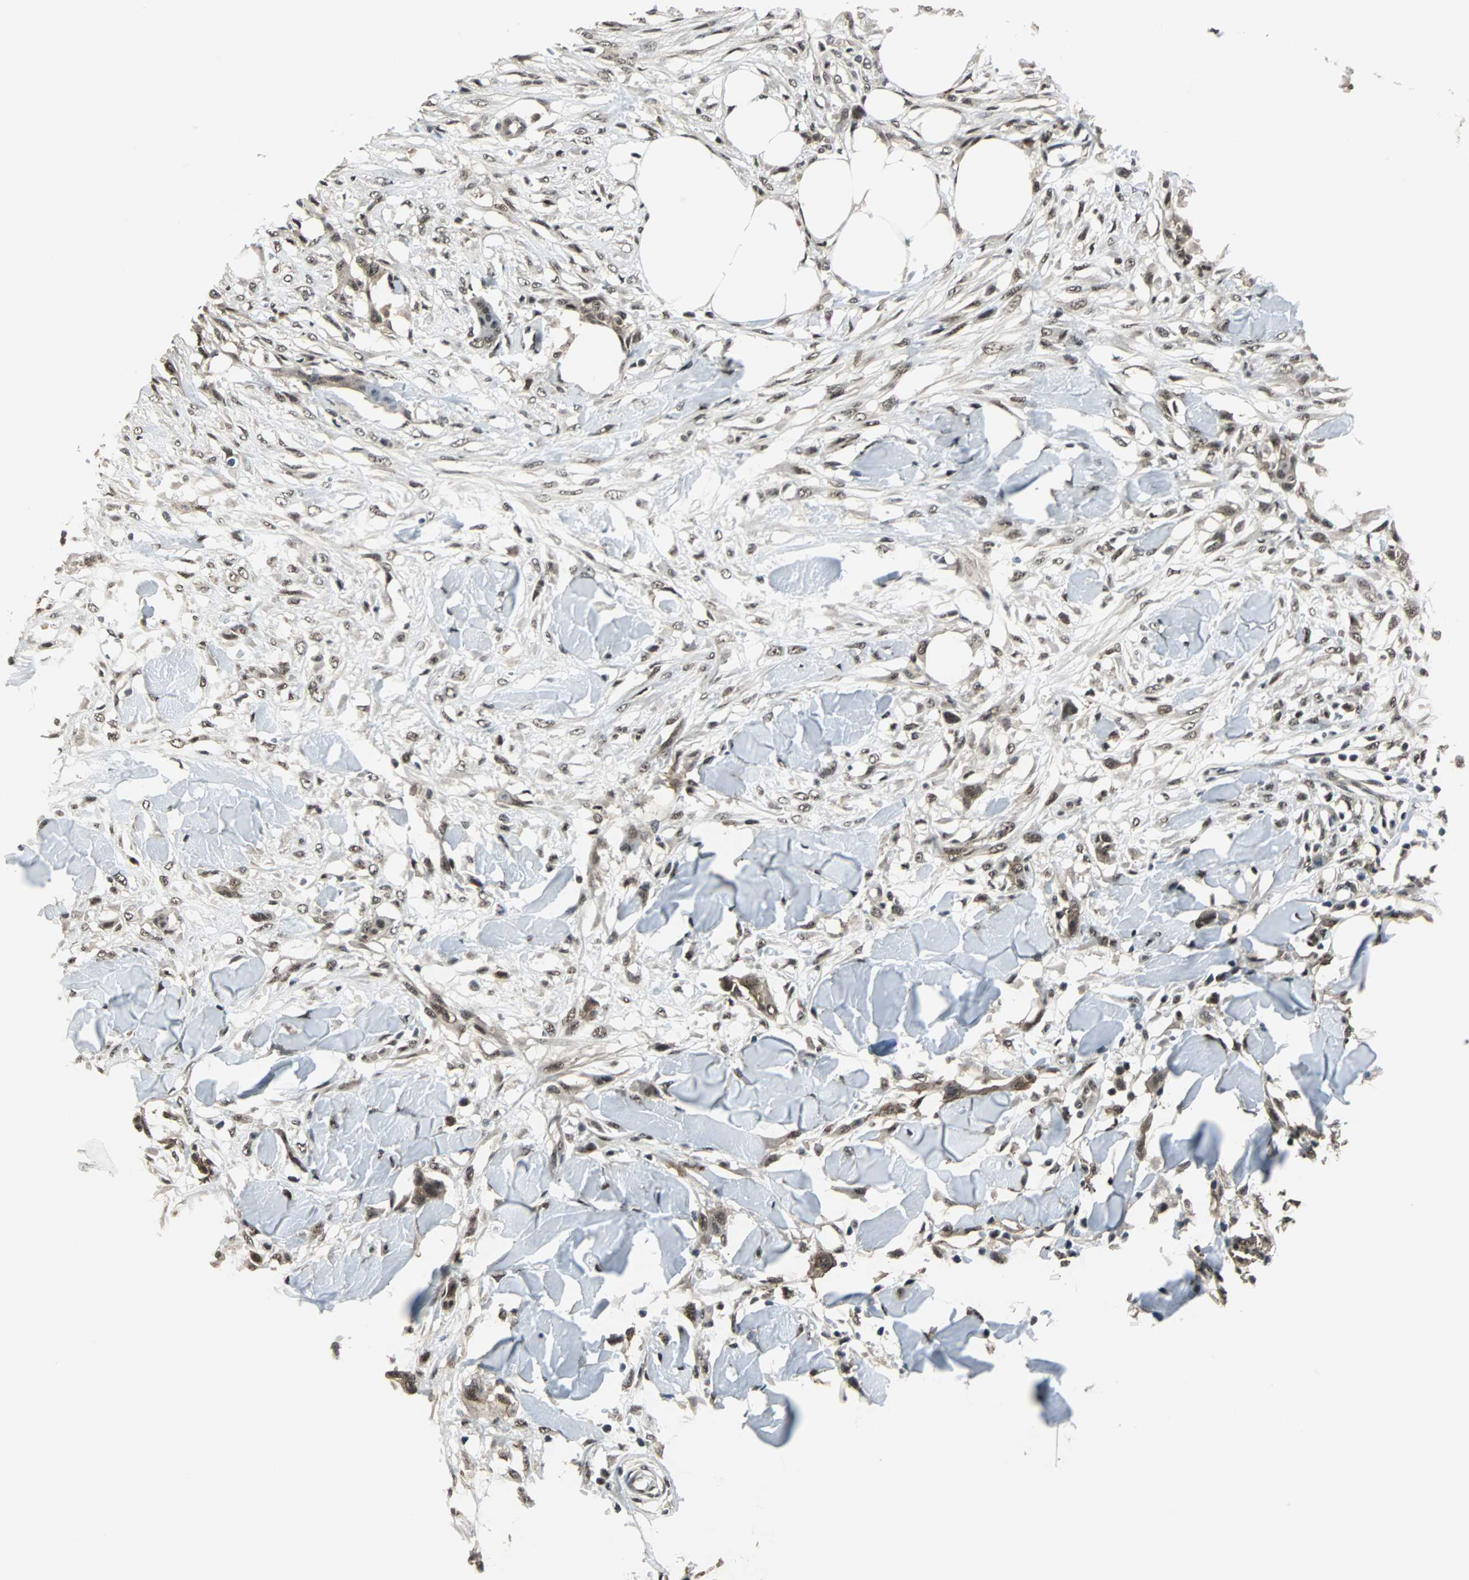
{"staining": {"intensity": "weak", "quantity": ">75%", "location": "nuclear"}, "tissue": "skin cancer", "cell_type": "Tumor cells", "image_type": "cancer", "snomed": [{"axis": "morphology", "description": "Normal tissue, NOS"}, {"axis": "morphology", "description": "Squamous cell carcinoma, NOS"}, {"axis": "topography", "description": "Skin"}], "caption": "IHC micrograph of human skin squamous cell carcinoma stained for a protein (brown), which displays low levels of weak nuclear expression in approximately >75% of tumor cells.", "gene": "MKX", "patient": {"sex": "female", "age": 59}}